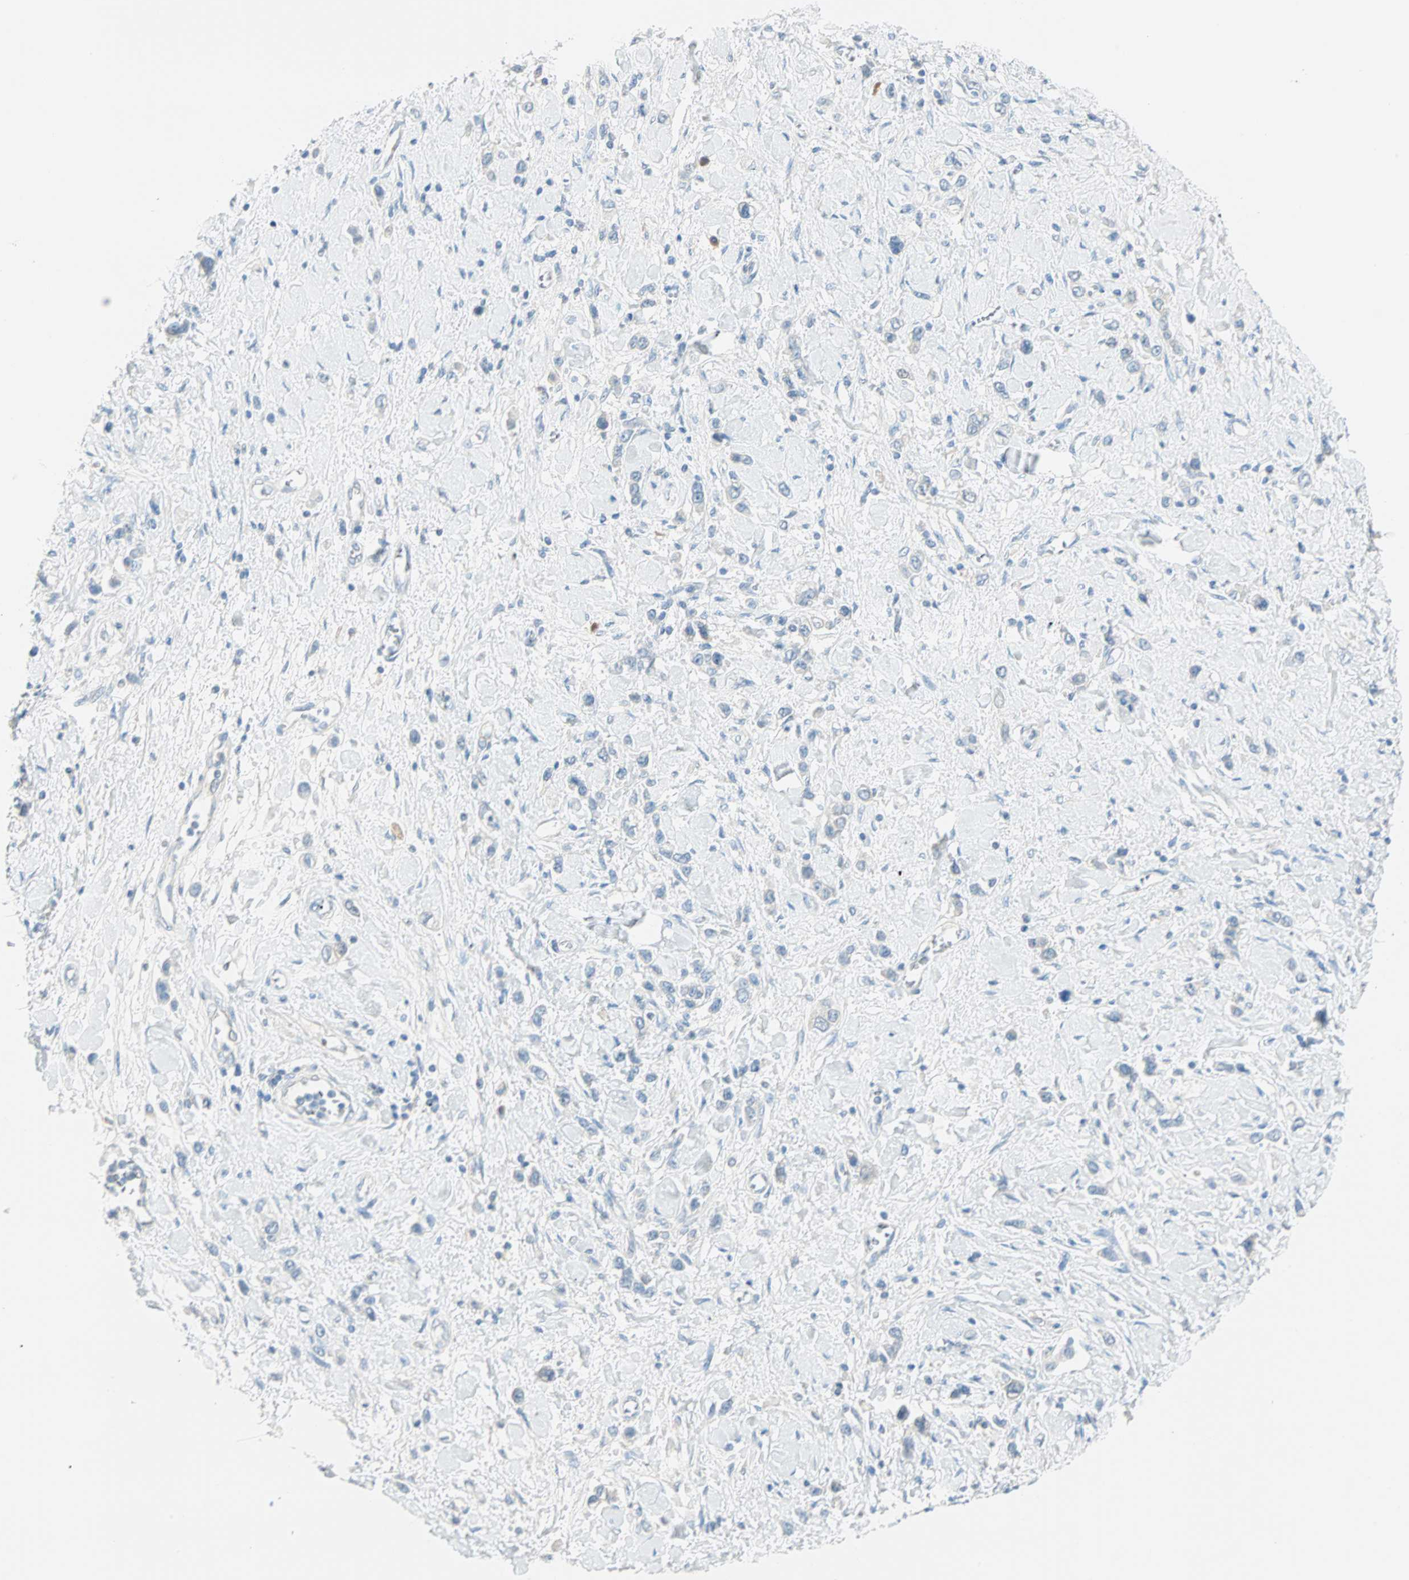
{"staining": {"intensity": "negative", "quantity": "none", "location": "none"}, "tissue": "stomach cancer", "cell_type": "Tumor cells", "image_type": "cancer", "snomed": [{"axis": "morphology", "description": "Normal tissue, NOS"}, {"axis": "morphology", "description": "Adenocarcinoma, NOS"}, {"axis": "topography", "description": "Stomach, upper"}, {"axis": "topography", "description": "Stomach"}], "caption": "This photomicrograph is of stomach cancer (adenocarcinoma) stained with immunohistochemistry (IHC) to label a protein in brown with the nuclei are counter-stained blue. There is no expression in tumor cells. (Brightfield microscopy of DAB (3,3'-diaminobenzidine) IHC at high magnification).", "gene": "ATF6", "patient": {"sex": "female", "age": 65}}